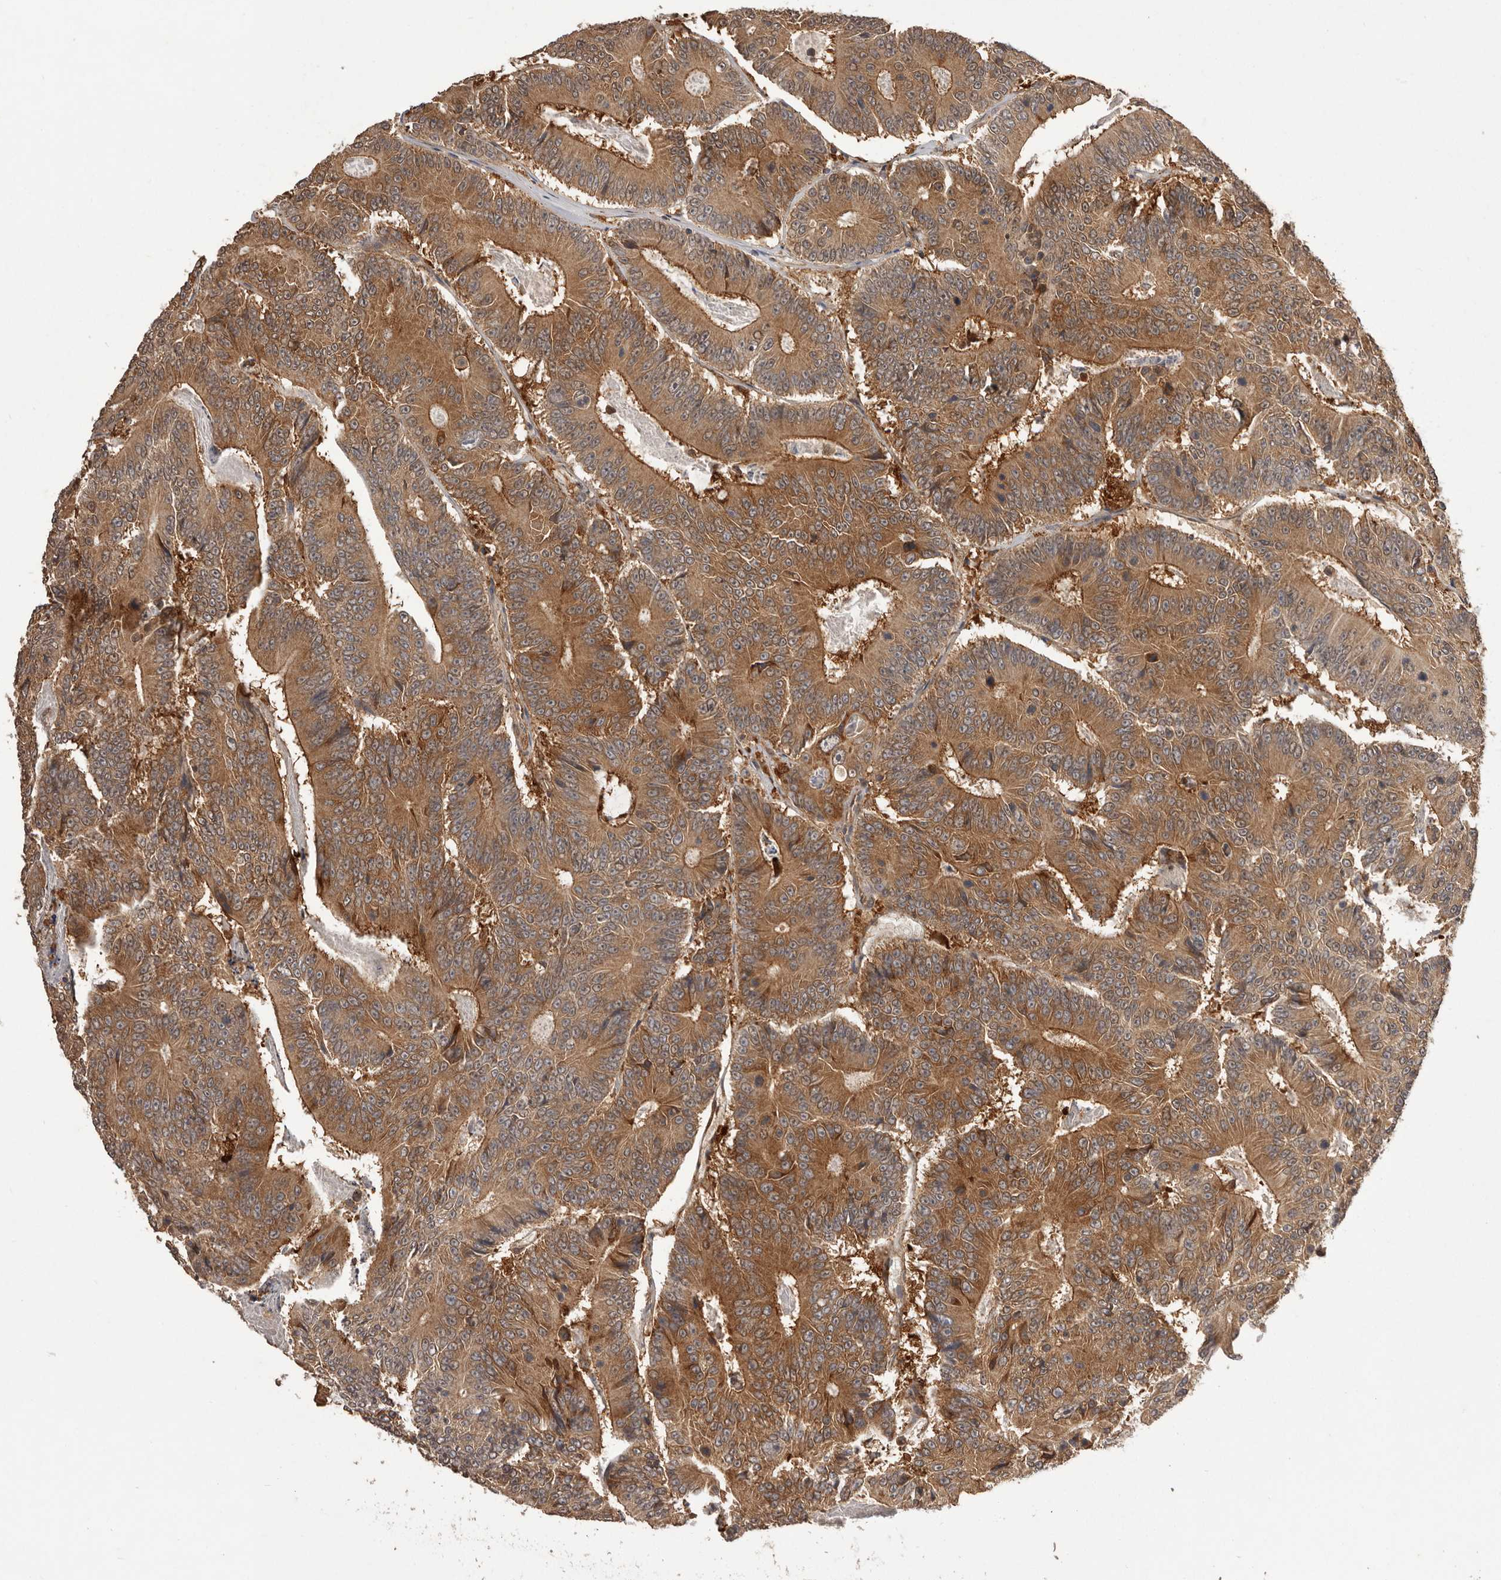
{"staining": {"intensity": "moderate", "quantity": ">75%", "location": "cytoplasmic/membranous"}, "tissue": "colorectal cancer", "cell_type": "Tumor cells", "image_type": "cancer", "snomed": [{"axis": "morphology", "description": "Adenocarcinoma, NOS"}, {"axis": "topography", "description": "Colon"}], "caption": "An image showing moderate cytoplasmic/membranous expression in about >75% of tumor cells in colorectal cancer (adenocarcinoma), as visualized by brown immunohistochemical staining.", "gene": "SLC22A3", "patient": {"sex": "male", "age": 83}}